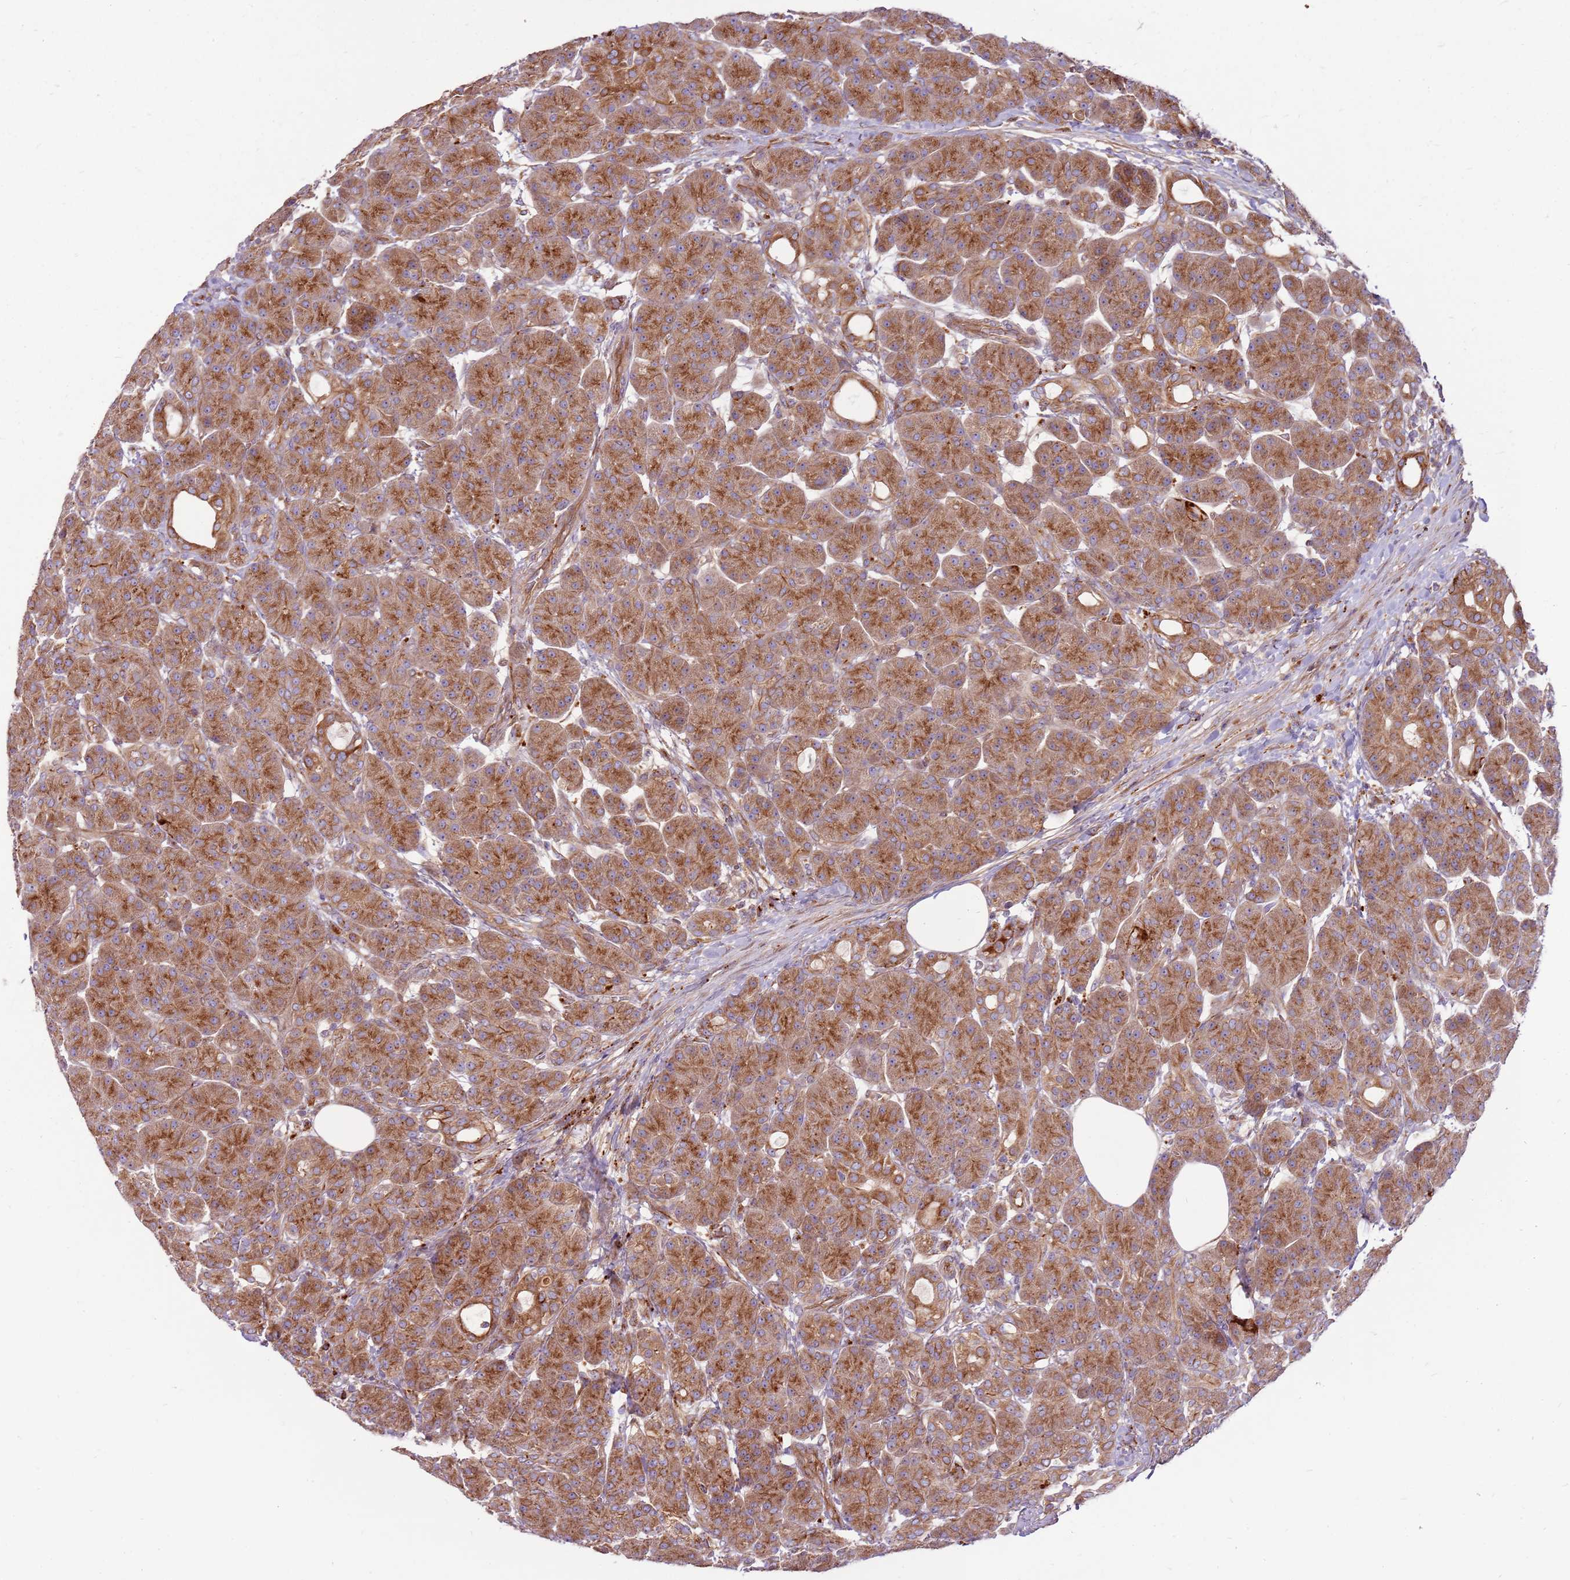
{"staining": {"intensity": "moderate", "quantity": ">75%", "location": "cytoplasmic/membranous"}, "tissue": "pancreas", "cell_type": "Exocrine glandular cells", "image_type": "normal", "snomed": [{"axis": "morphology", "description": "Normal tissue, NOS"}, {"axis": "topography", "description": "Pancreas"}], "caption": "Protein positivity by immunohistochemistry (IHC) demonstrates moderate cytoplasmic/membranous staining in about >75% of exocrine glandular cells in unremarkable pancreas.", "gene": "EMC1", "patient": {"sex": "male", "age": 63}}